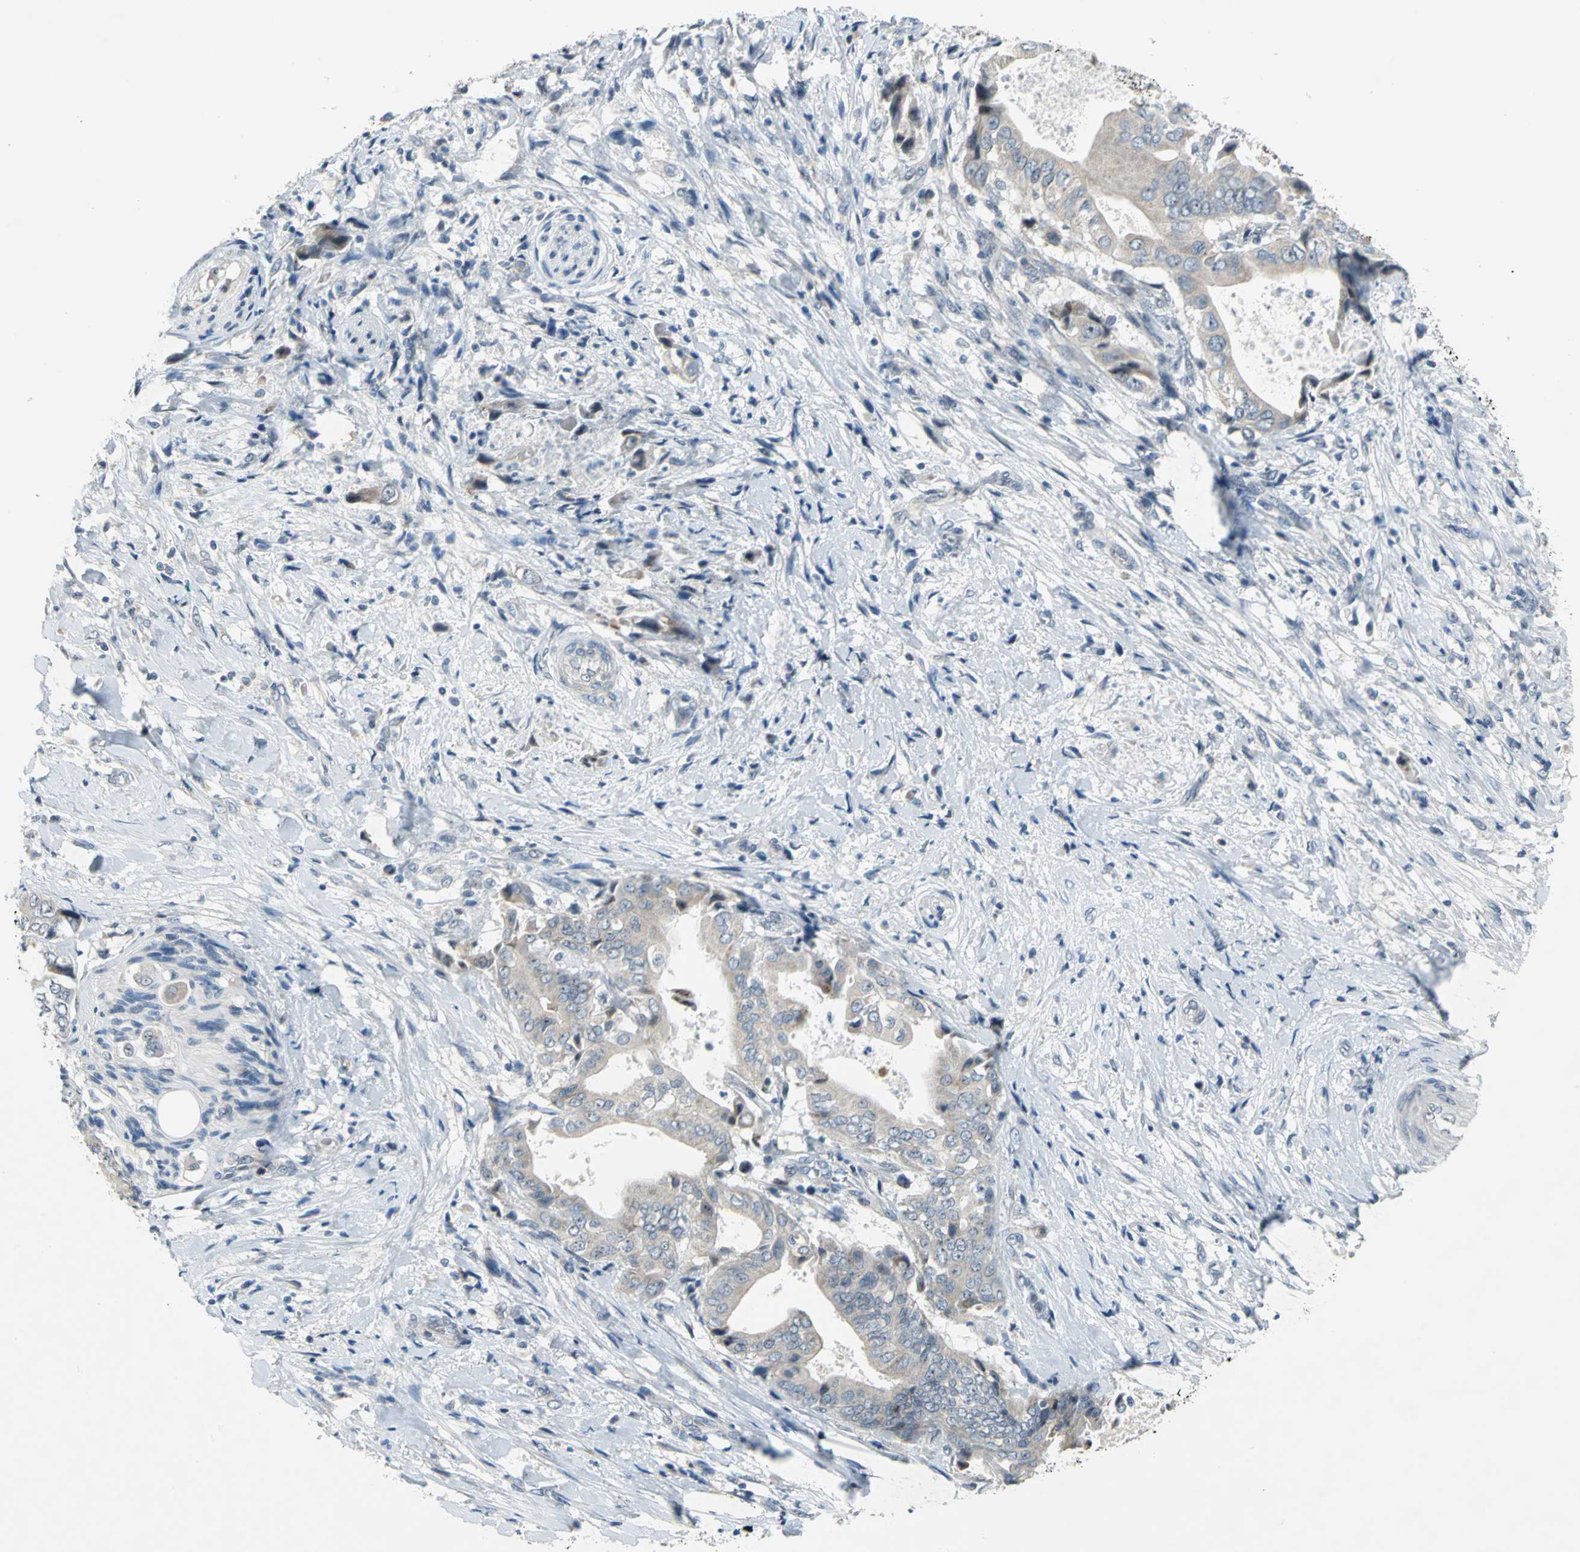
{"staining": {"intensity": "weak", "quantity": "25%-75%", "location": "nuclear"}, "tissue": "liver cancer", "cell_type": "Tumor cells", "image_type": "cancer", "snomed": [{"axis": "morphology", "description": "Cholangiocarcinoma"}, {"axis": "topography", "description": "Liver"}], "caption": "Weak nuclear expression is identified in about 25%-75% of tumor cells in liver cancer.", "gene": "MYBBP1A", "patient": {"sex": "male", "age": 58}}